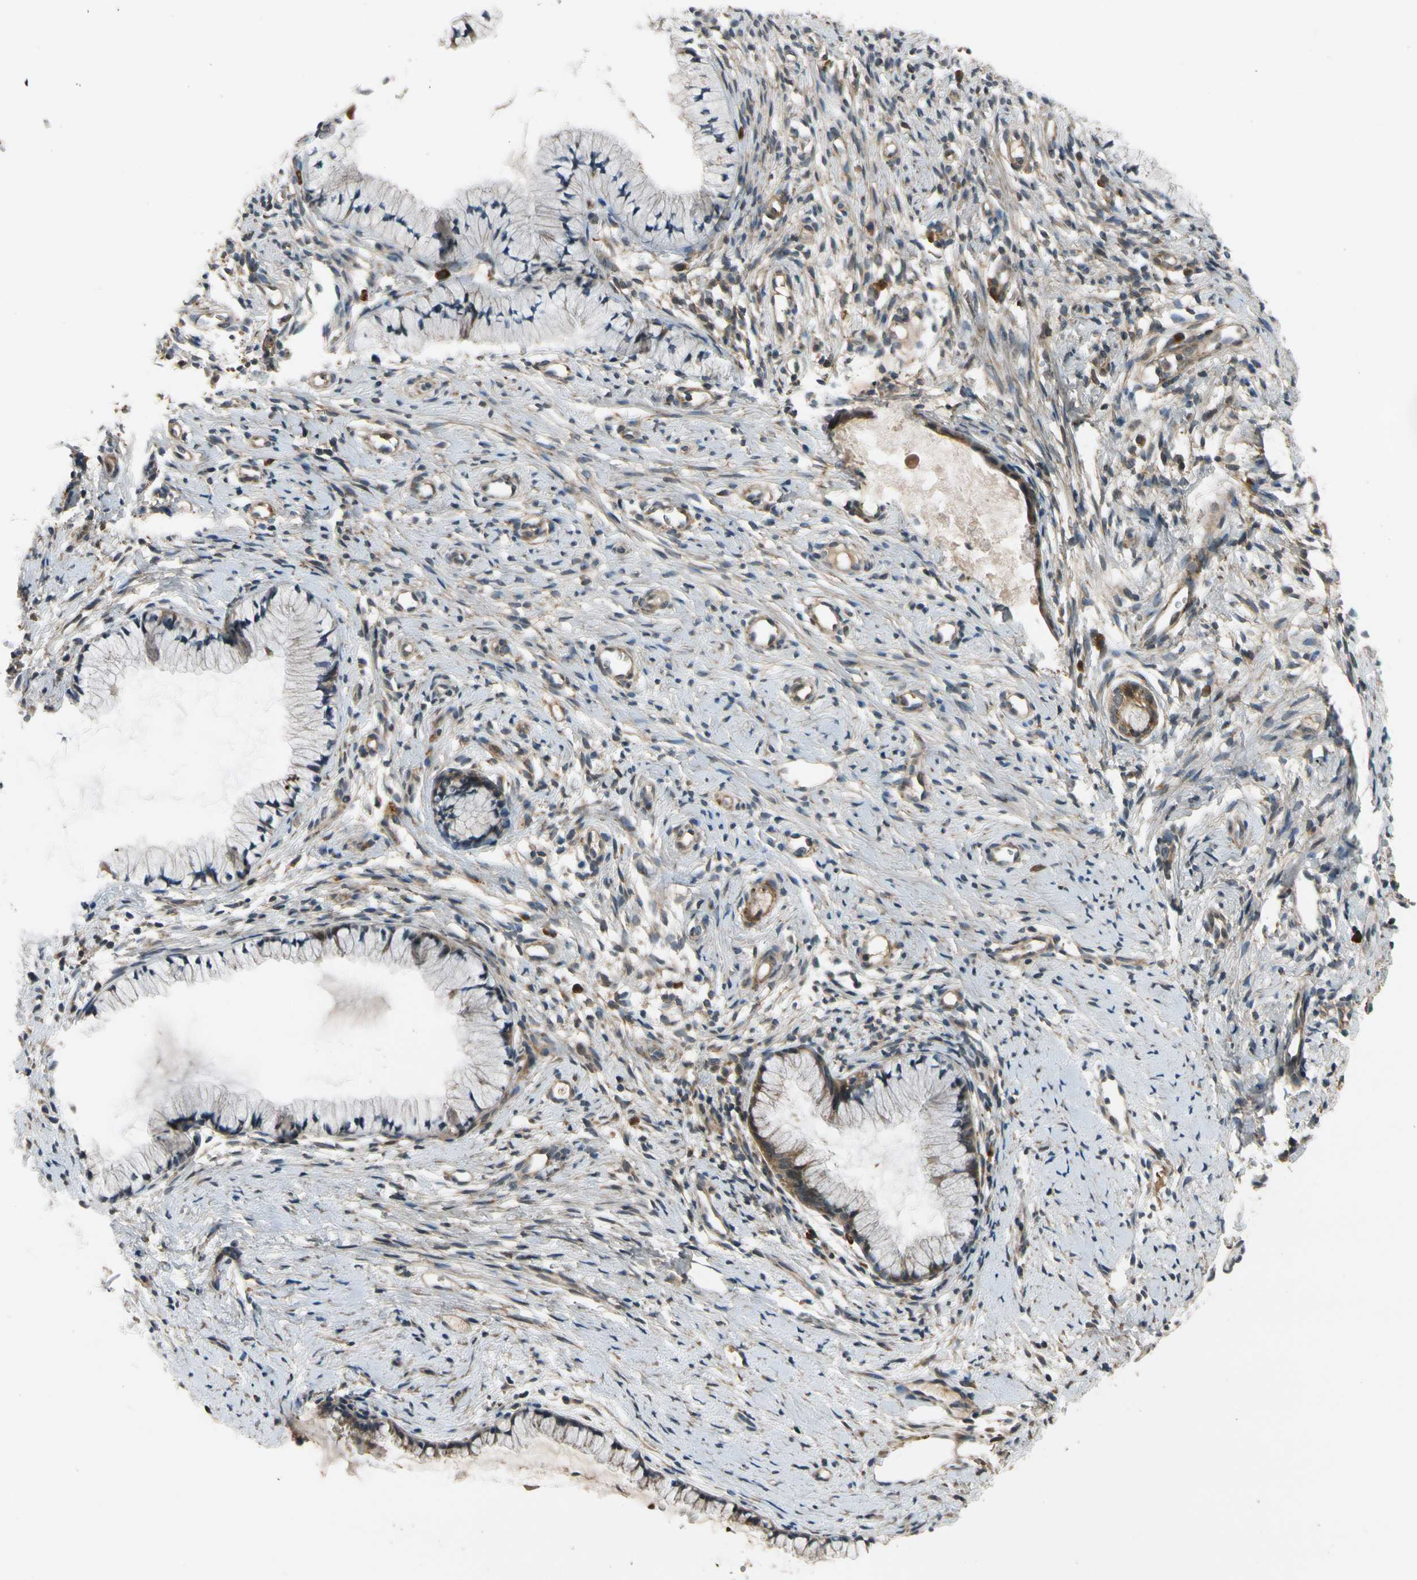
{"staining": {"intensity": "moderate", "quantity": "<25%", "location": "cytoplasmic/membranous"}, "tissue": "cervix", "cell_type": "Glandular cells", "image_type": "normal", "snomed": [{"axis": "morphology", "description": "Normal tissue, NOS"}, {"axis": "topography", "description": "Cervix"}], "caption": "An immunohistochemistry photomicrograph of benign tissue is shown. Protein staining in brown labels moderate cytoplasmic/membranous positivity in cervix within glandular cells.", "gene": "MST1R", "patient": {"sex": "female", "age": 82}}